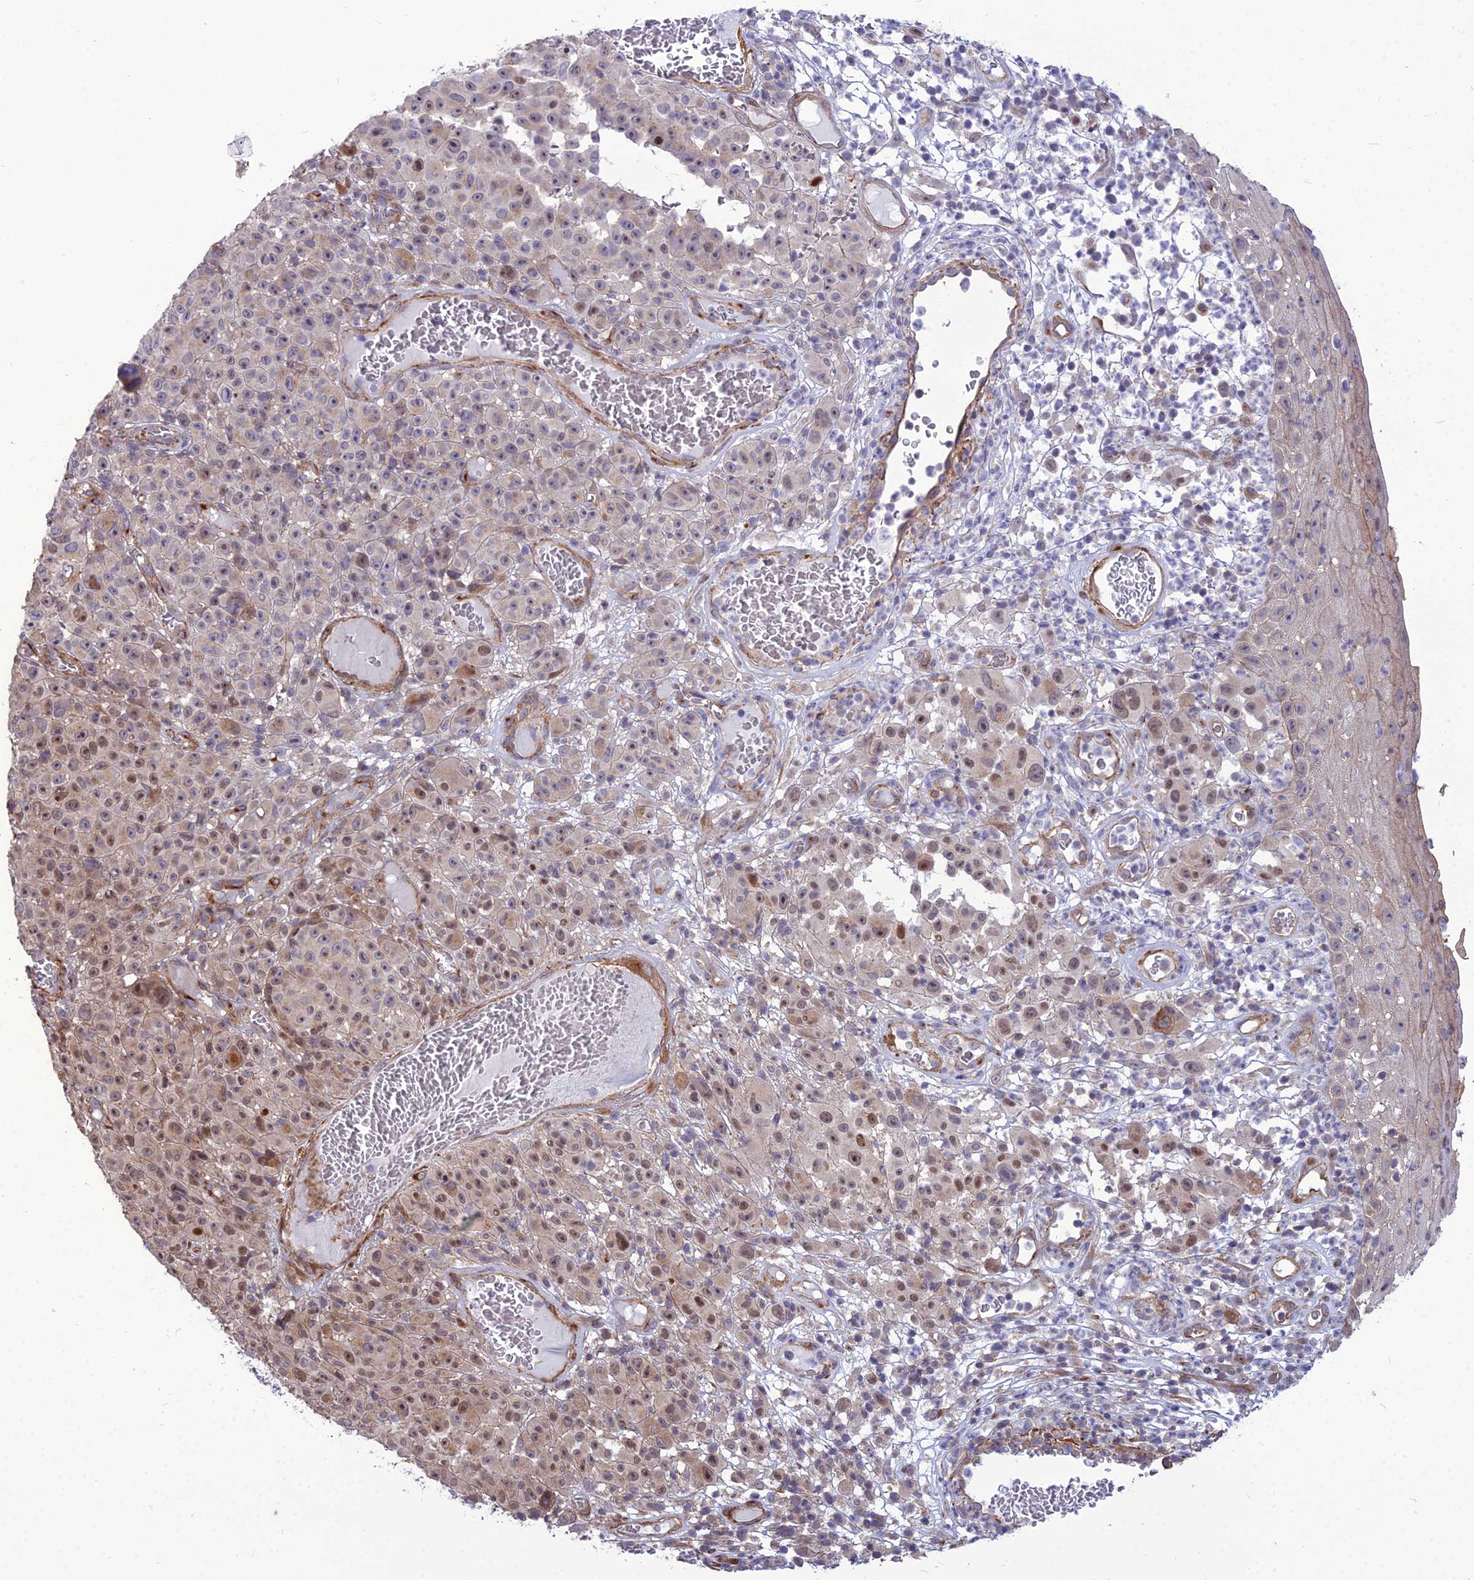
{"staining": {"intensity": "moderate", "quantity": ">75%", "location": "nuclear"}, "tissue": "melanoma", "cell_type": "Tumor cells", "image_type": "cancer", "snomed": [{"axis": "morphology", "description": "Malignant melanoma, NOS"}, {"axis": "topography", "description": "Skin"}], "caption": "This histopathology image reveals immunohistochemistry staining of human melanoma, with medium moderate nuclear expression in approximately >75% of tumor cells.", "gene": "TSPYL2", "patient": {"sex": "female", "age": 82}}